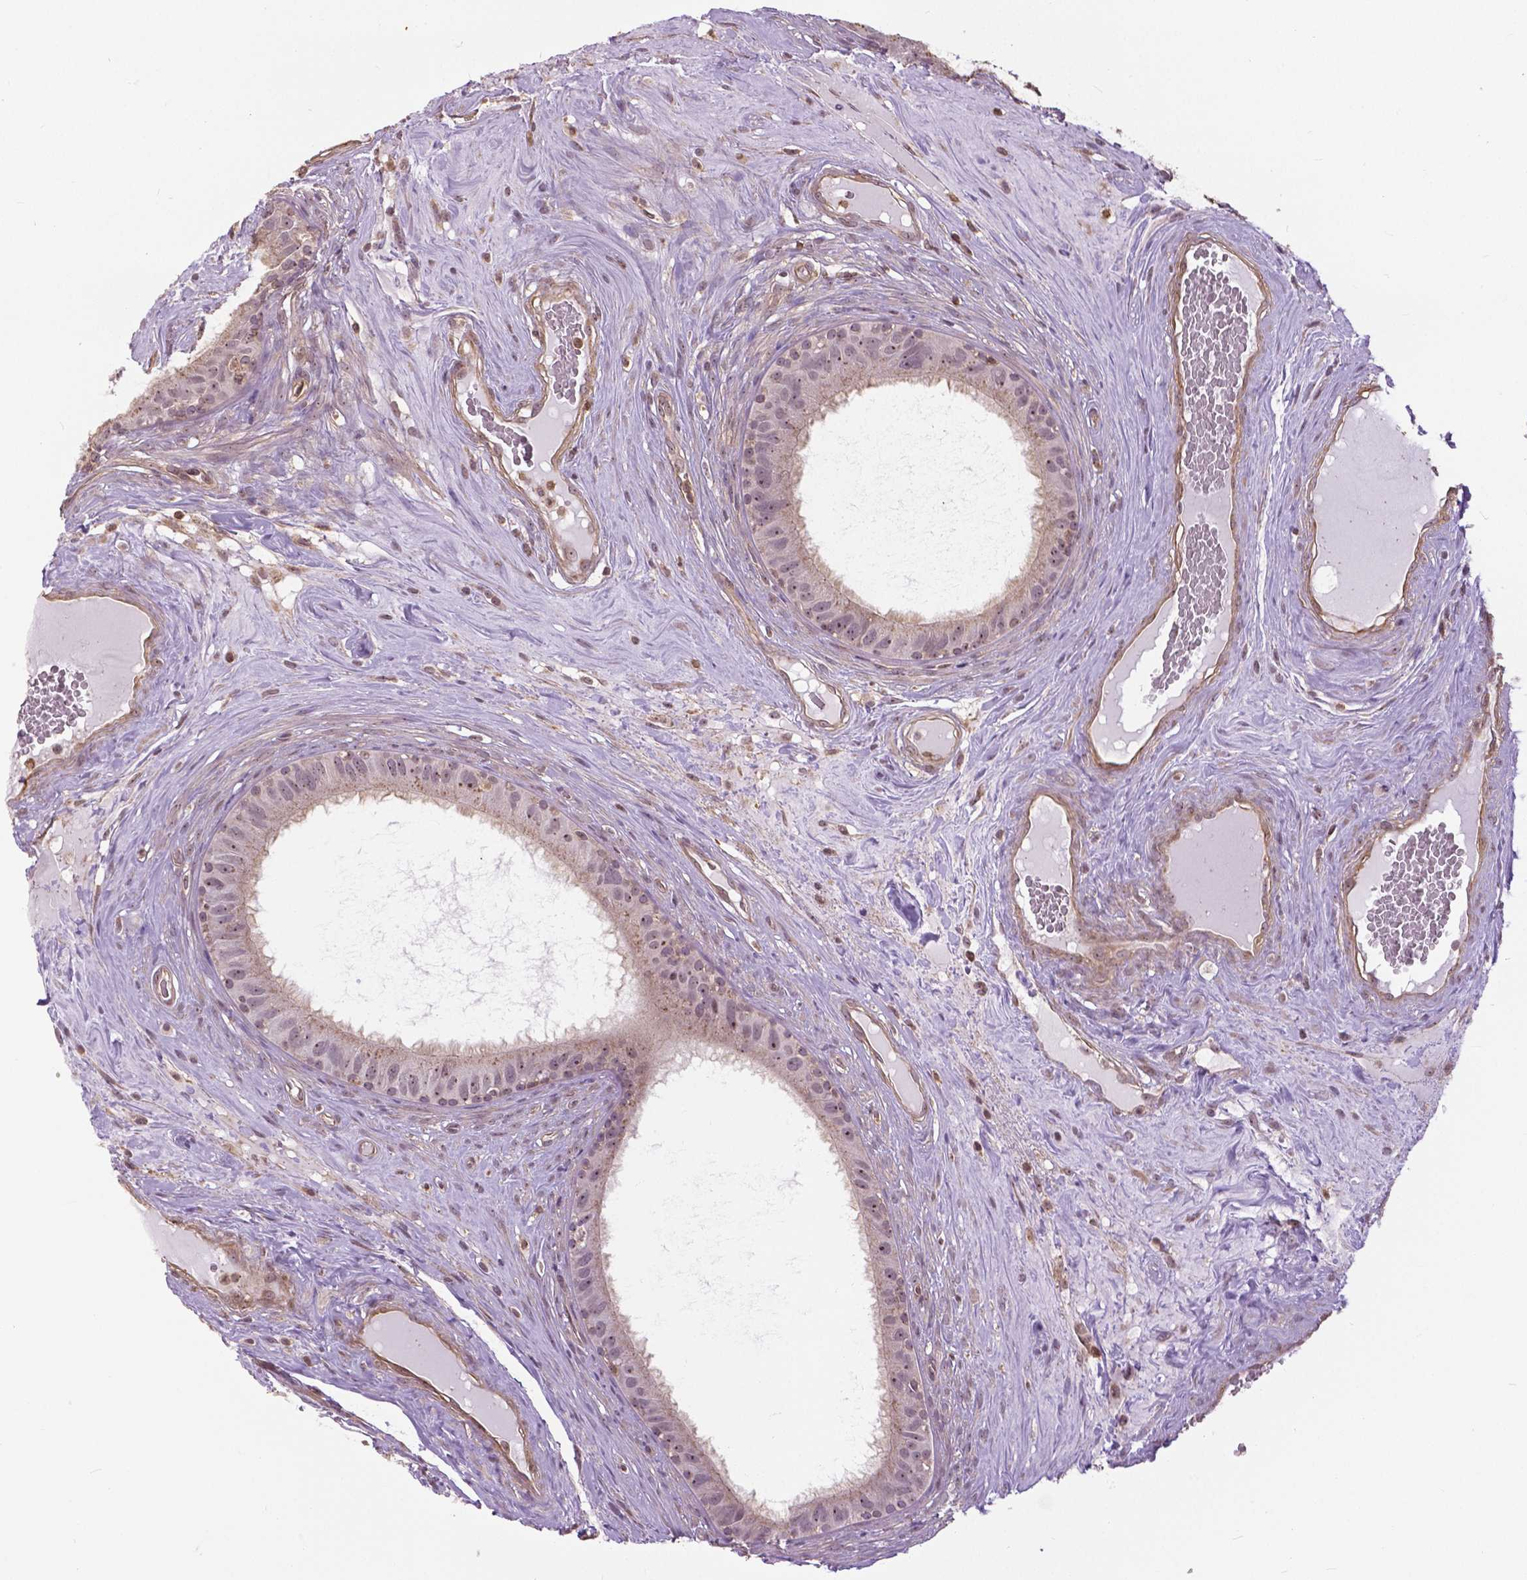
{"staining": {"intensity": "weak", "quantity": "25%-75%", "location": "cytoplasmic/membranous"}, "tissue": "epididymis", "cell_type": "Glandular cells", "image_type": "normal", "snomed": [{"axis": "morphology", "description": "Normal tissue, NOS"}, {"axis": "topography", "description": "Epididymis"}], "caption": "Approximately 25%-75% of glandular cells in normal human epididymis demonstrate weak cytoplasmic/membranous protein expression as visualized by brown immunohistochemical staining.", "gene": "ANXA13", "patient": {"sex": "male", "age": 59}}